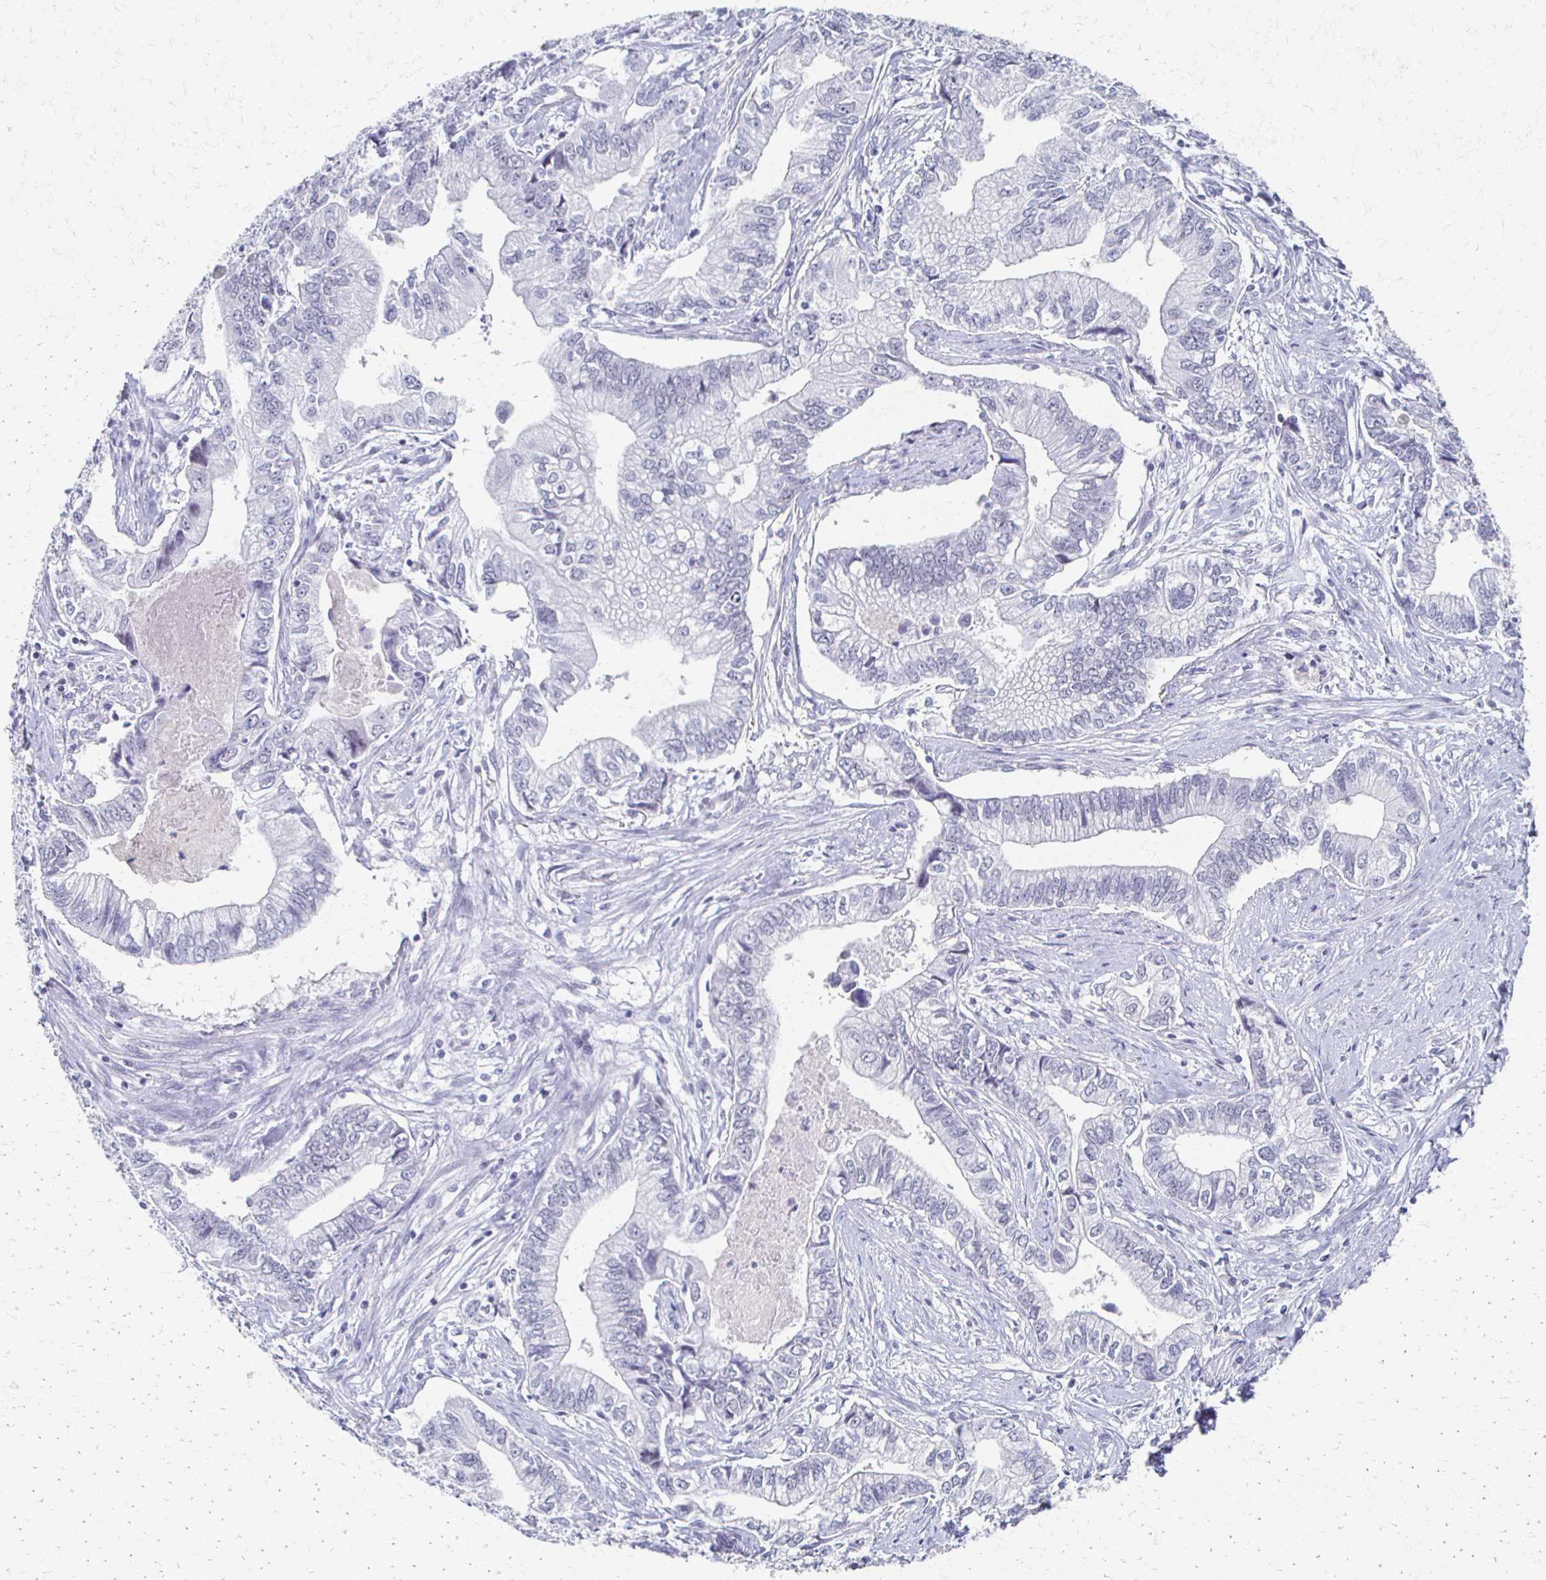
{"staining": {"intensity": "negative", "quantity": "none", "location": "none"}, "tissue": "stomach cancer", "cell_type": "Tumor cells", "image_type": "cancer", "snomed": [{"axis": "morphology", "description": "Adenocarcinoma, NOS"}, {"axis": "topography", "description": "Pancreas"}, {"axis": "topography", "description": "Stomach, upper"}], "caption": "Immunohistochemistry image of neoplastic tissue: stomach cancer stained with DAB exhibits no significant protein expression in tumor cells. The staining is performed using DAB brown chromogen with nuclei counter-stained in using hematoxylin.", "gene": "CXCR2", "patient": {"sex": "male", "age": 77}}